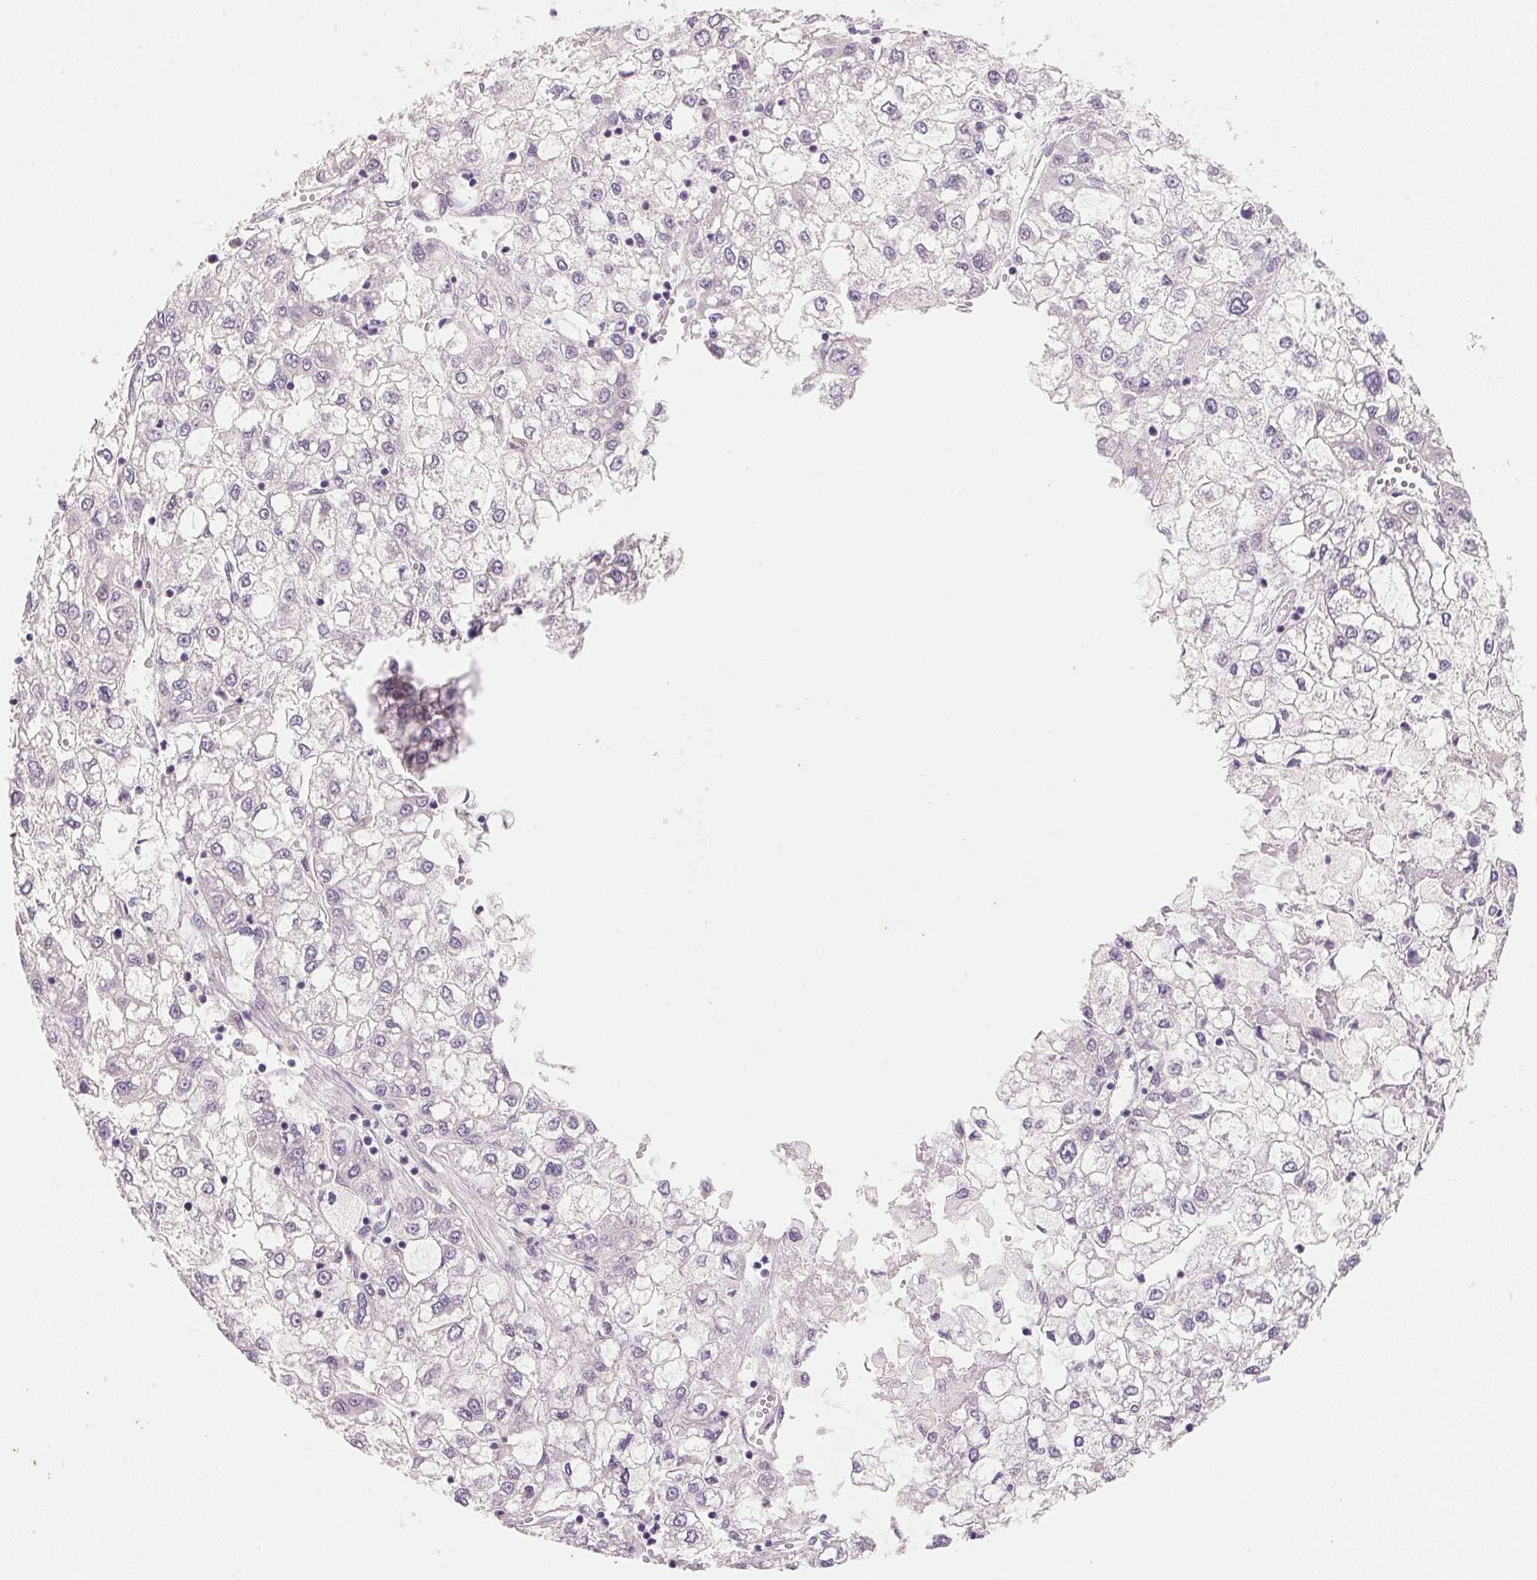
{"staining": {"intensity": "negative", "quantity": "none", "location": "none"}, "tissue": "liver cancer", "cell_type": "Tumor cells", "image_type": "cancer", "snomed": [{"axis": "morphology", "description": "Carcinoma, Hepatocellular, NOS"}, {"axis": "topography", "description": "Liver"}], "caption": "Liver cancer was stained to show a protein in brown. There is no significant staining in tumor cells.", "gene": "MCOLN3", "patient": {"sex": "male", "age": 40}}